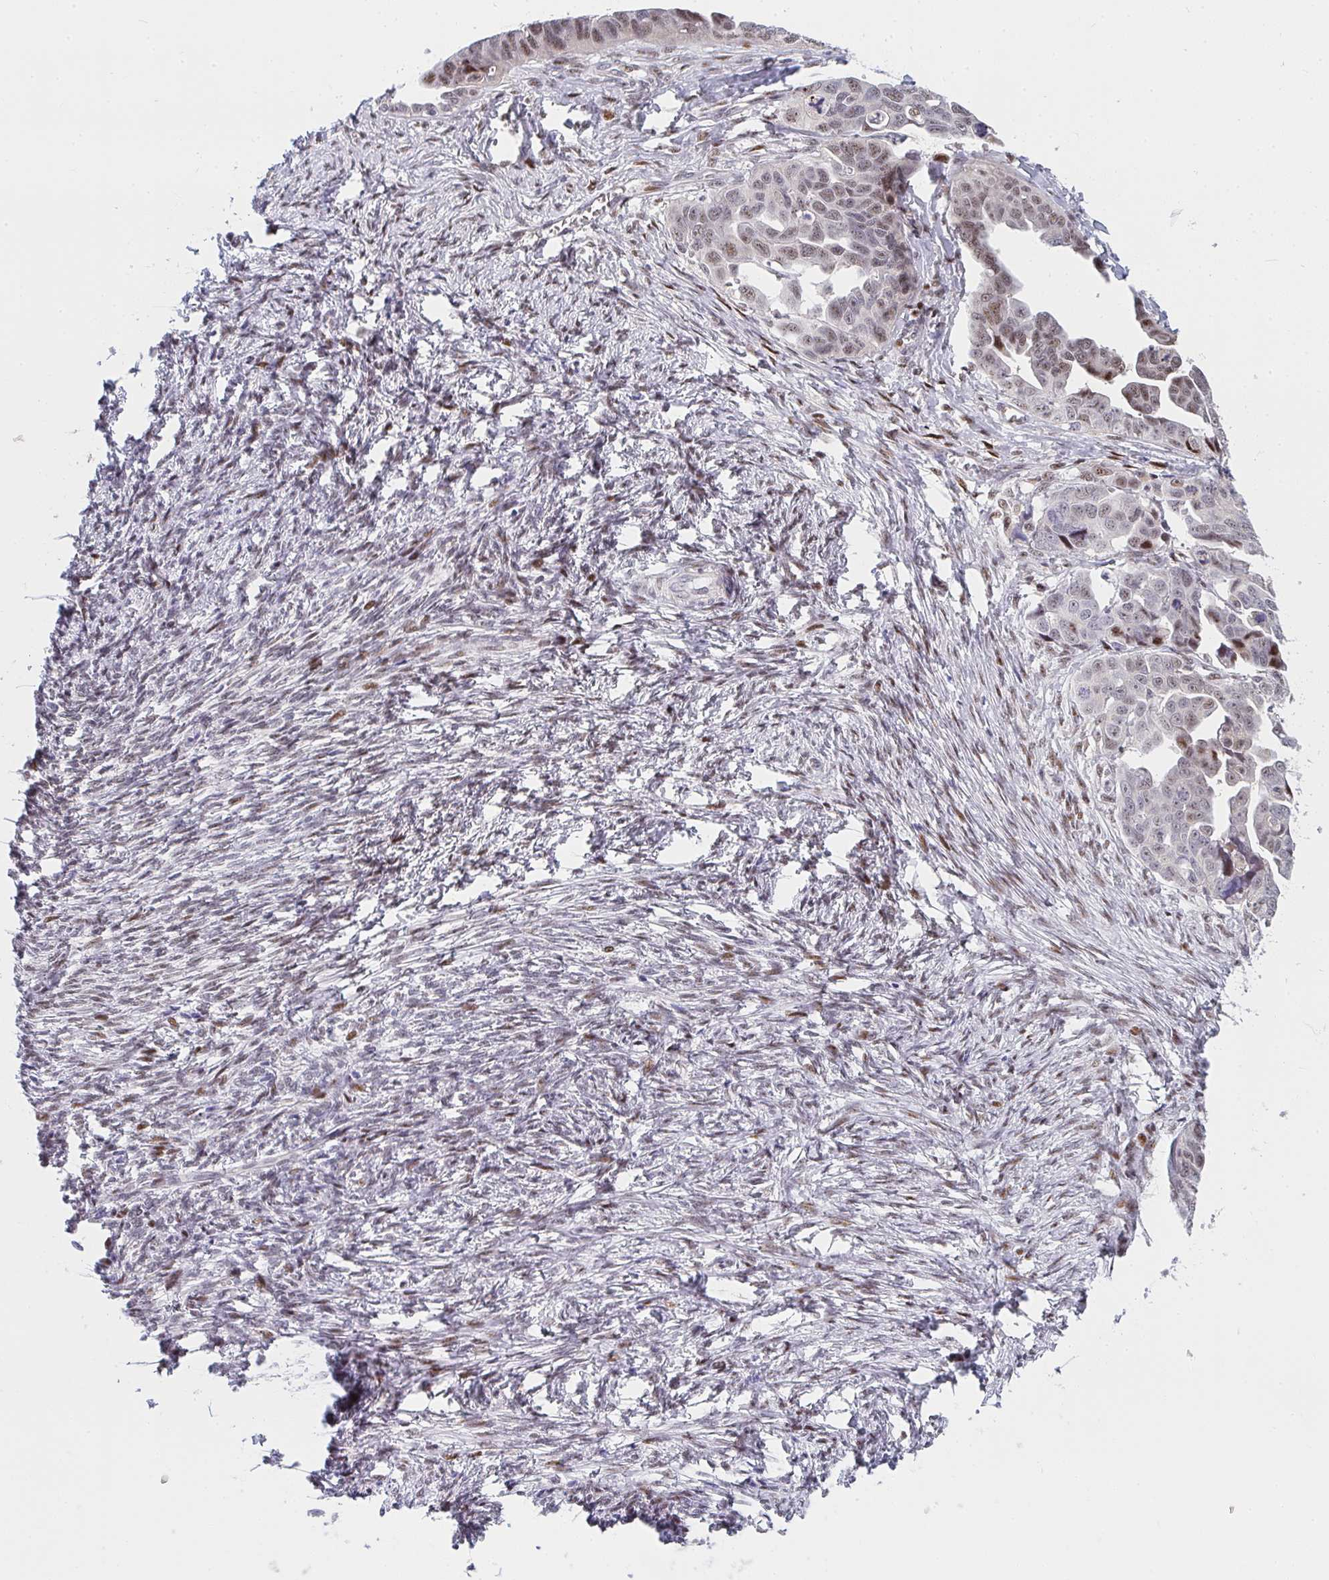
{"staining": {"intensity": "moderate", "quantity": "25%-75%", "location": "nuclear"}, "tissue": "ovarian cancer", "cell_type": "Tumor cells", "image_type": "cancer", "snomed": [{"axis": "morphology", "description": "Cystadenocarcinoma, serous, NOS"}, {"axis": "topography", "description": "Ovary"}], "caption": "Immunohistochemistry (DAB) staining of human ovarian cancer reveals moderate nuclear protein staining in approximately 25%-75% of tumor cells. Nuclei are stained in blue.", "gene": "ZIC3", "patient": {"sex": "female", "age": 59}}